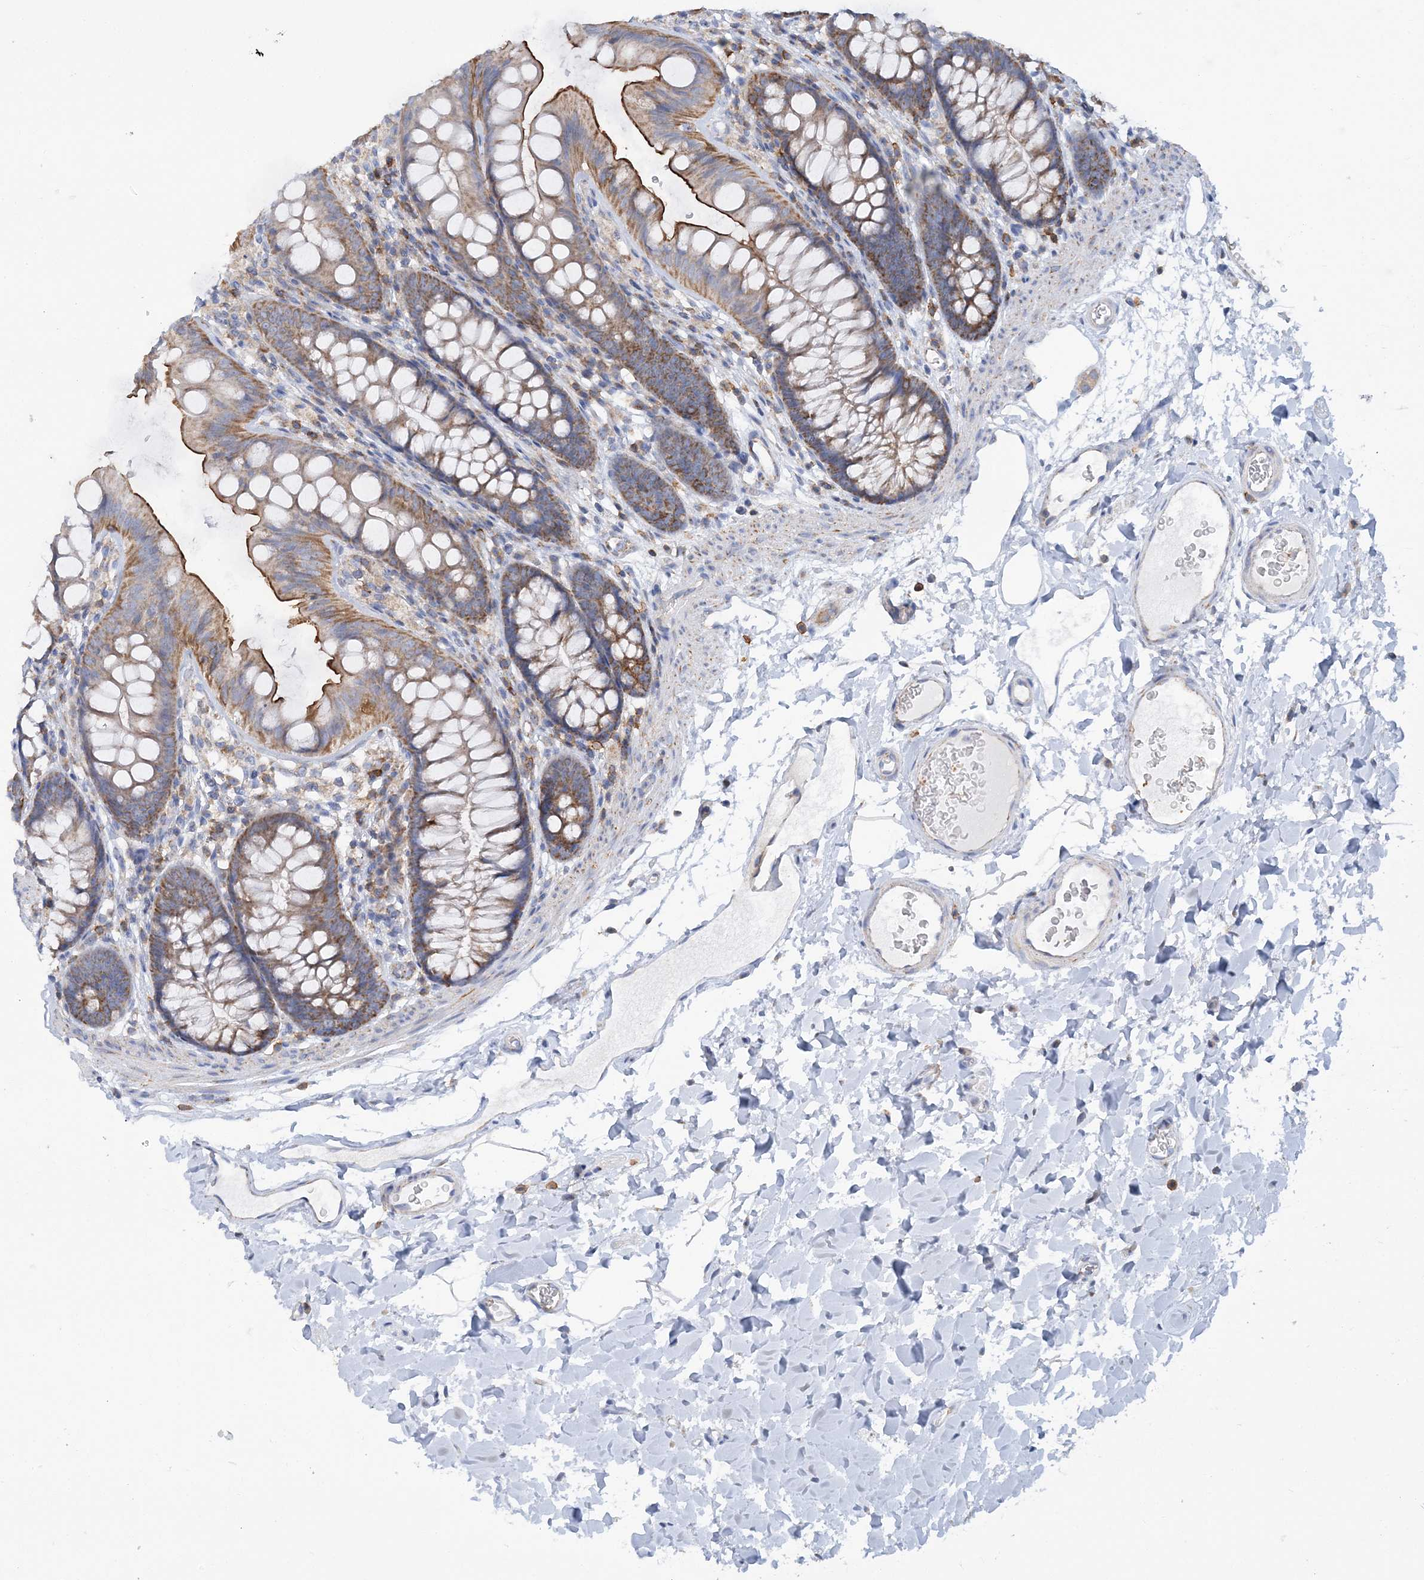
{"staining": {"intensity": "weak", "quantity": "25%-75%", "location": "cytoplasmic/membranous"}, "tissue": "colon", "cell_type": "Endothelial cells", "image_type": "normal", "snomed": [{"axis": "morphology", "description": "Normal tissue, NOS"}, {"axis": "topography", "description": "Colon"}], "caption": "An immunohistochemistry micrograph of unremarkable tissue is shown. Protein staining in brown labels weak cytoplasmic/membranous positivity in colon within endothelial cells. Using DAB (brown) and hematoxylin (blue) stains, captured at high magnification using brightfield microscopy.", "gene": "TTC32", "patient": {"sex": "female", "age": 62}}